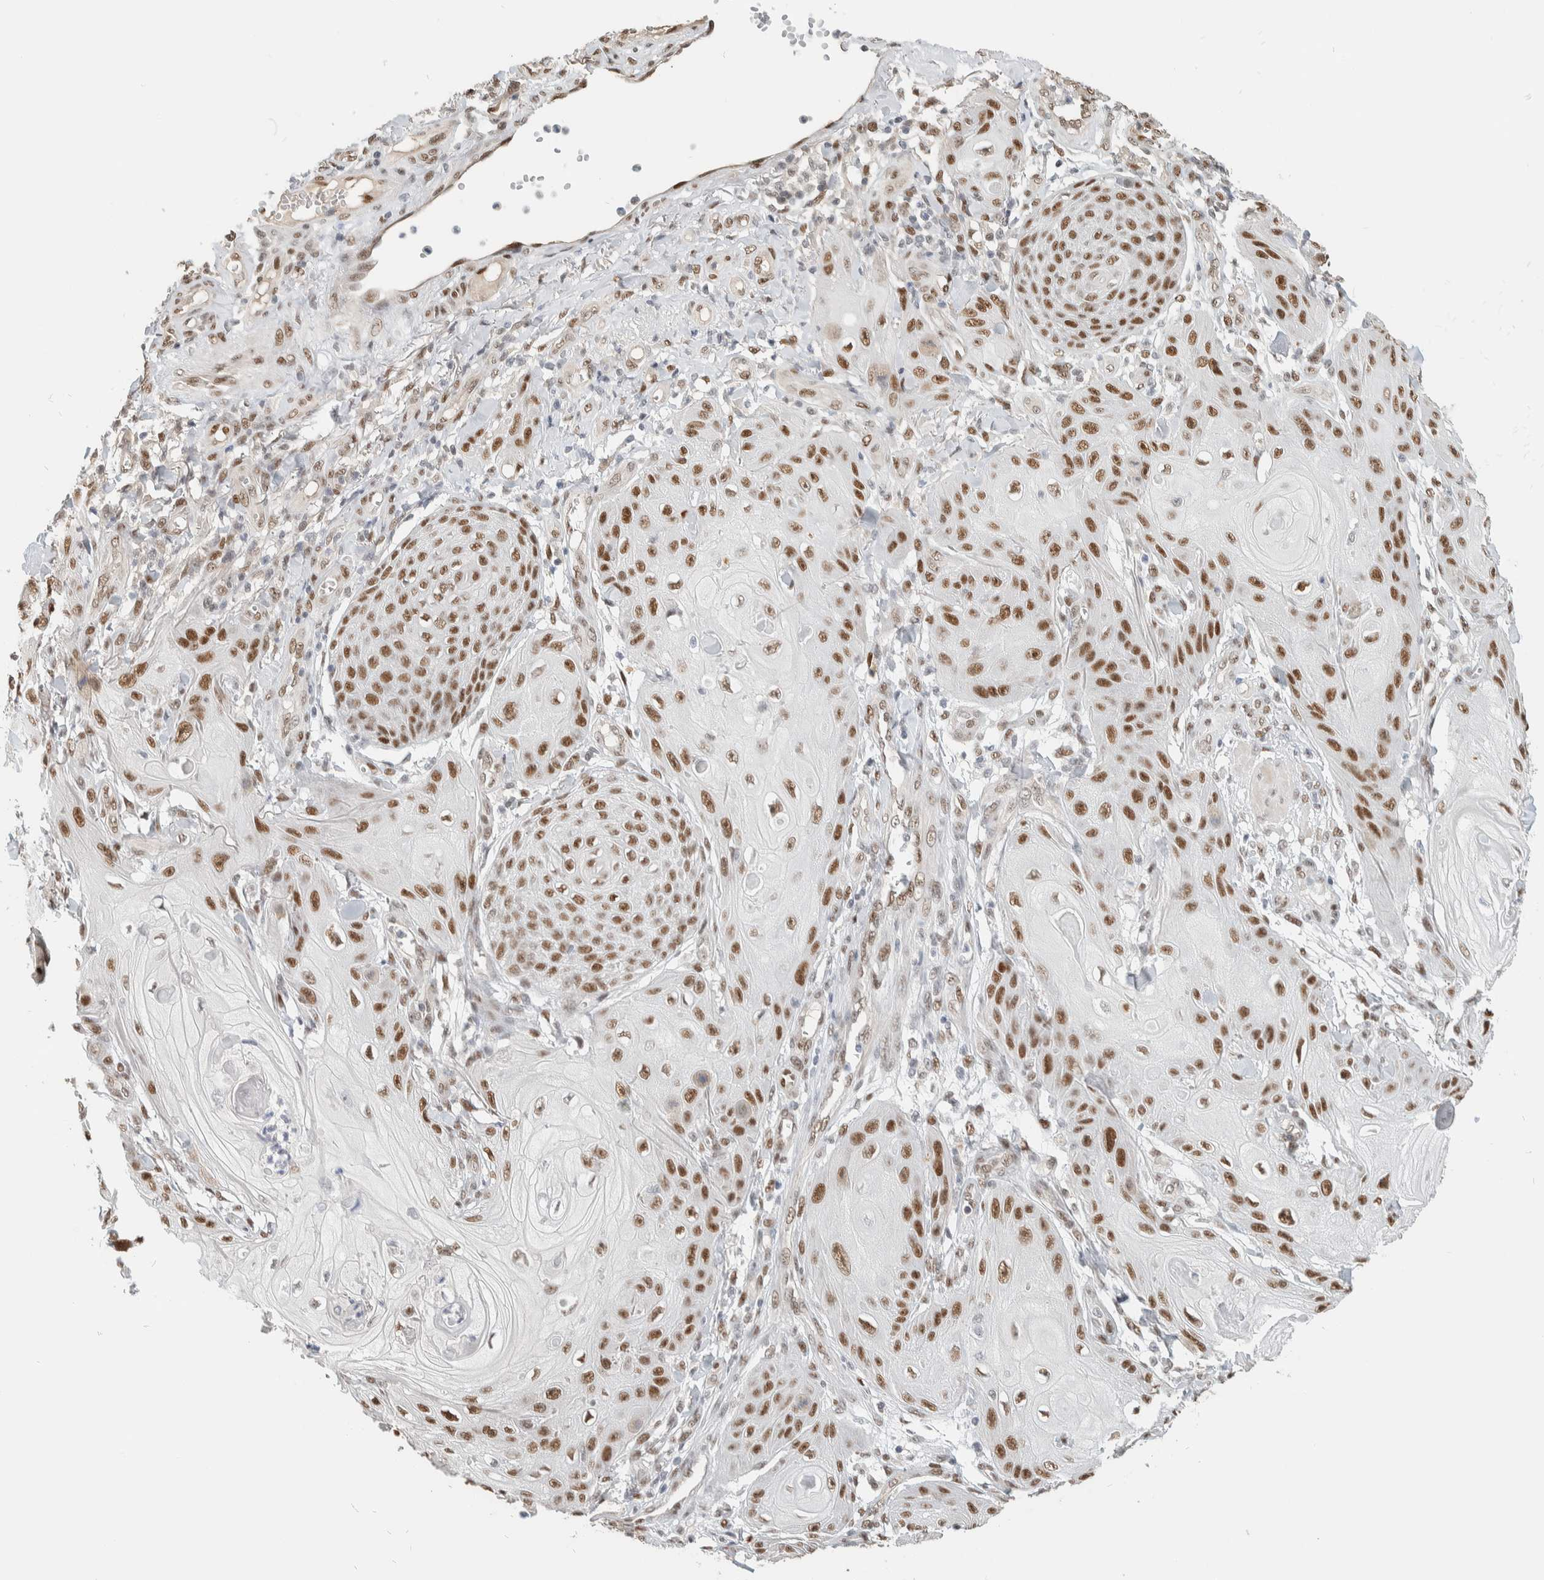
{"staining": {"intensity": "moderate", "quantity": ">75%", "location": "nuclear"}, "tissue": "skin cancer", "cell_type": "Tumor cells", "image_type": "cancer", "snomed": [{"axis": "morphology", "description": "Squamous cell carcinoma, NOS"}, {"axis": "topography", "description": "Skin"}], "caption": "Squamous cell carcinoma (skin) stained for a protein shows moderate nuclear positivity in tumor cells. (IHC, brightfield microscopy, high magnification).", "gene": "PUS7", "patient": {"sex": "male", "age": 74}}